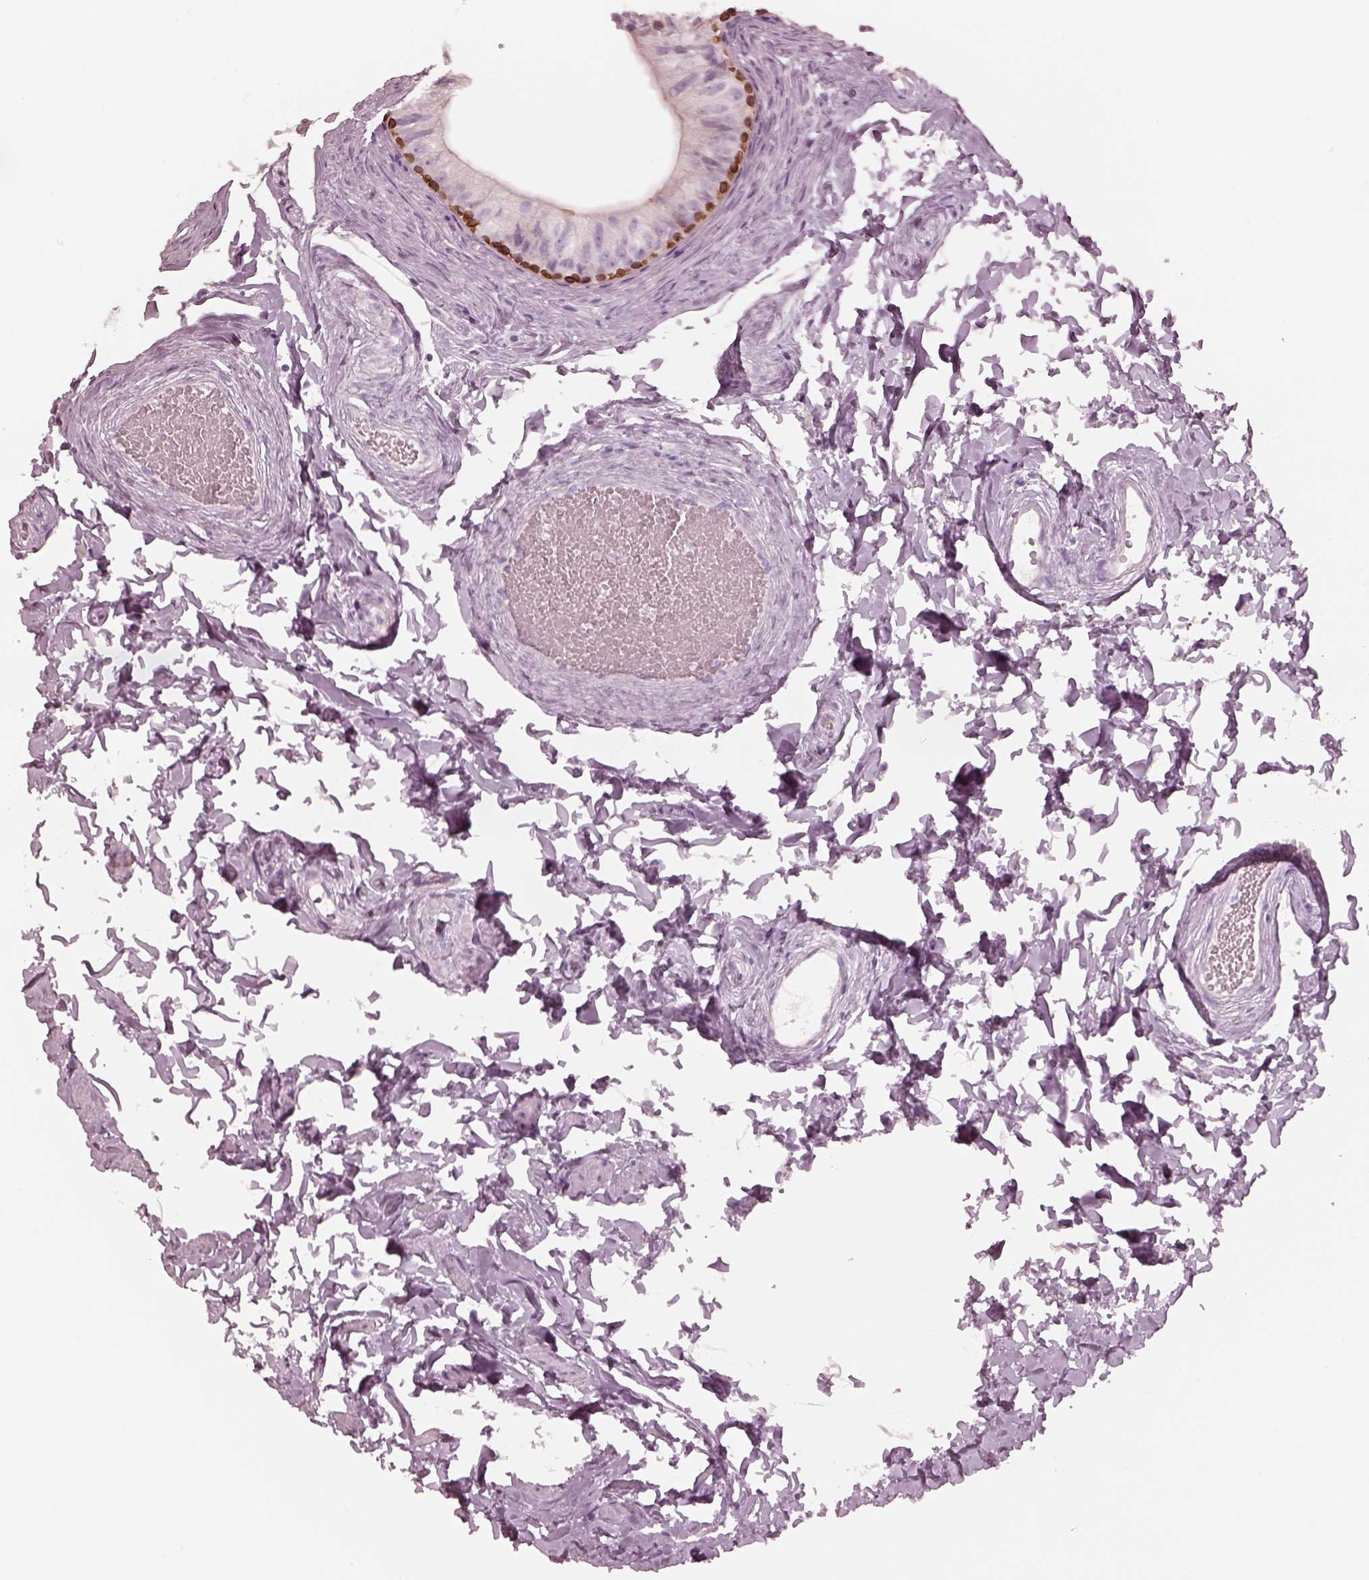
{"staining": {"intensity": "strong", "quantity": "<25%", "location": "cytoplasmic/membranous"}, "tissue": "epididymis", "cell_type": "Glandular cells", "image_type": "normal", "snomed": [{"axis": "morphology", "description": "Normal tissue, NOS"}, {"axis": "topography", "description": "Epididymis"}], "caption": "A brown stain highlights strong cytoplasmic/membranous staining of a protein in glandular cells of benign human epididymis. The staining was performed using DAB (3,3'-diaminobenzidine) to visualize the protein expression in brown, while the nuclei were stained in blue with hematoxylin (Magnification: 20x).", "gene": "PON3", "patient": {"sex": "male", "age": 45}}